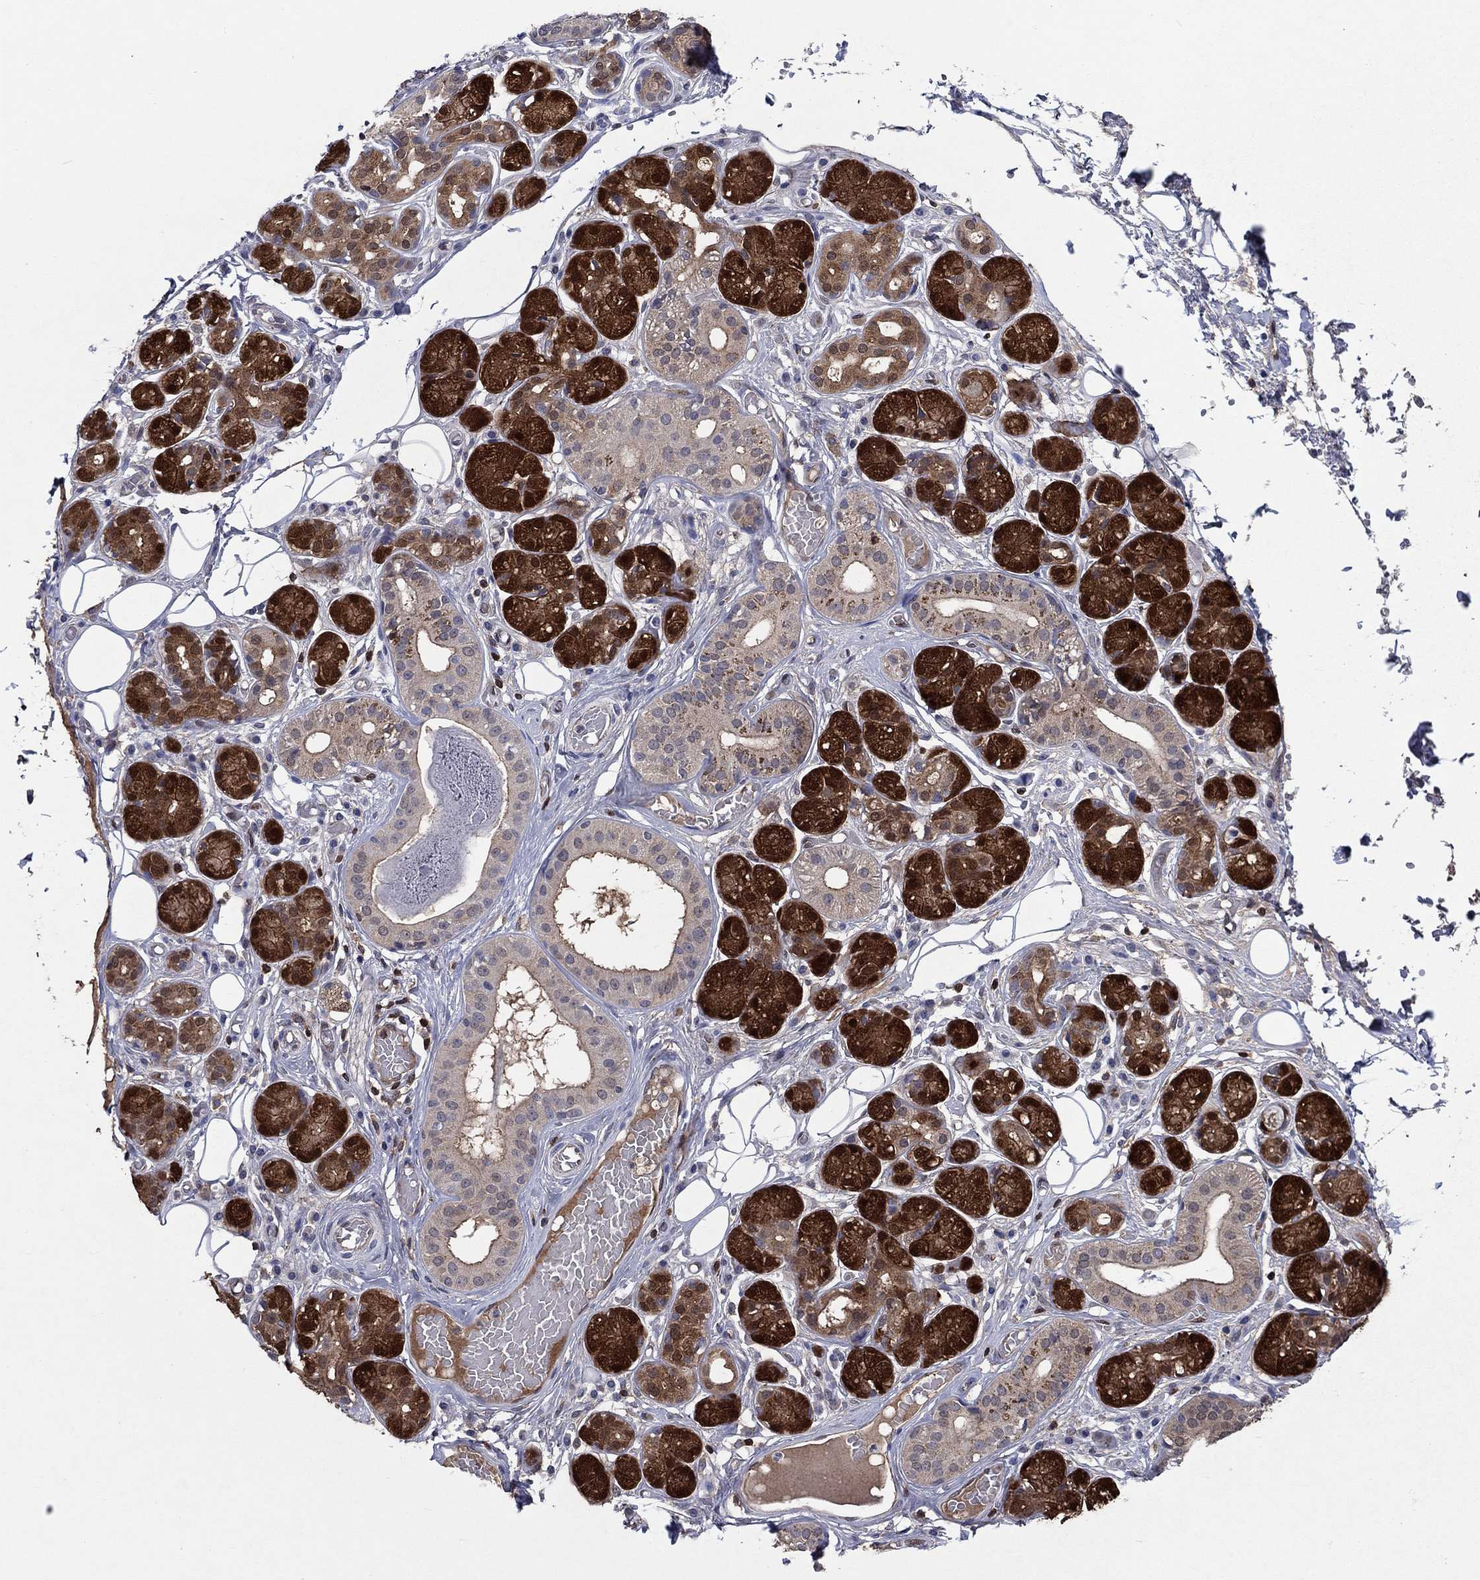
{"staining": {"intensity": "strong", "quantity": "25%-75%", "location": "cytoplasmic/membranous"}, "tissue": "salivary gland", "cell_type": "Glandular cells", "image_type": "normal", "snomed": [{"axis": "morphology", "description": "Normal tissue, NOS"}, {"axis": "topography", "description": "Salivary gland"}, {"axis": "topography", "description": "Peripheral nerve tissue"}], "caption": "The histopathology image reveals a brown stain indicating the presence of a protein in the cytoplasmic/membranous of glandular cells in salivary gland. (Brightfield microscopy of DAB IHC at high magnification).", "gene": "AGFG2", "patient": {"sex": "male", "age": 71}}